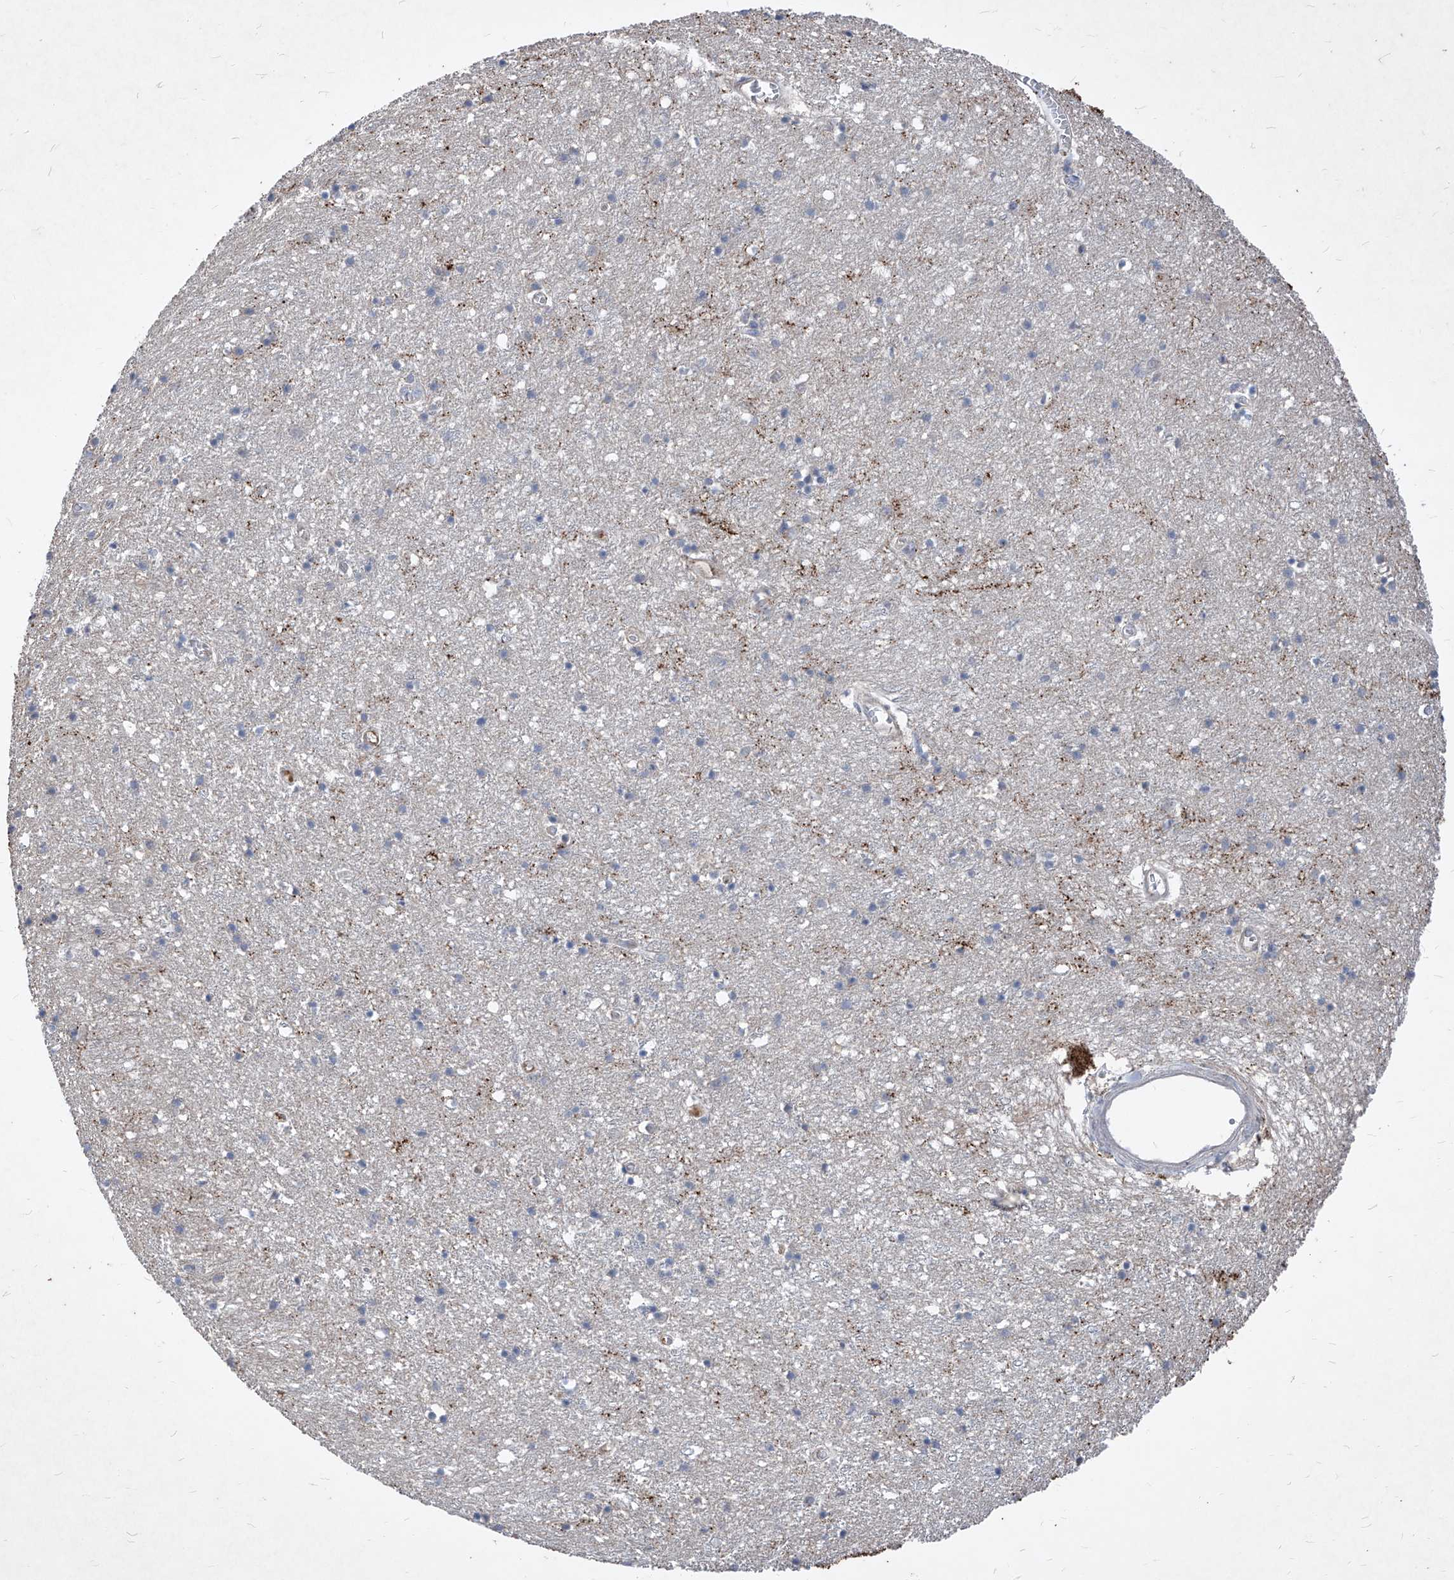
{"staining": {"intensity": "negative", "quantity": "none", "location": "none"}, "tissue": "cerebral cortex", "cell_type": "Endothelial cells", "image_type": "normal", "snomed": [{"axis": "morphology", "description": "Normal tissue, NOS"}, {"axis": "topography", "description": "Cerebral cortex"}], "caption": "The IHC histopathology image has no significant positivity in endothelial cells of cerebral cortex. (DAB (3,3'-diaminobenzidine) immunohistochemistry (IHC) visualized using brightfield microscopy, high magnification).", "gene": "SYNGR1", "patient": {"sex": "female", "age": 64}}